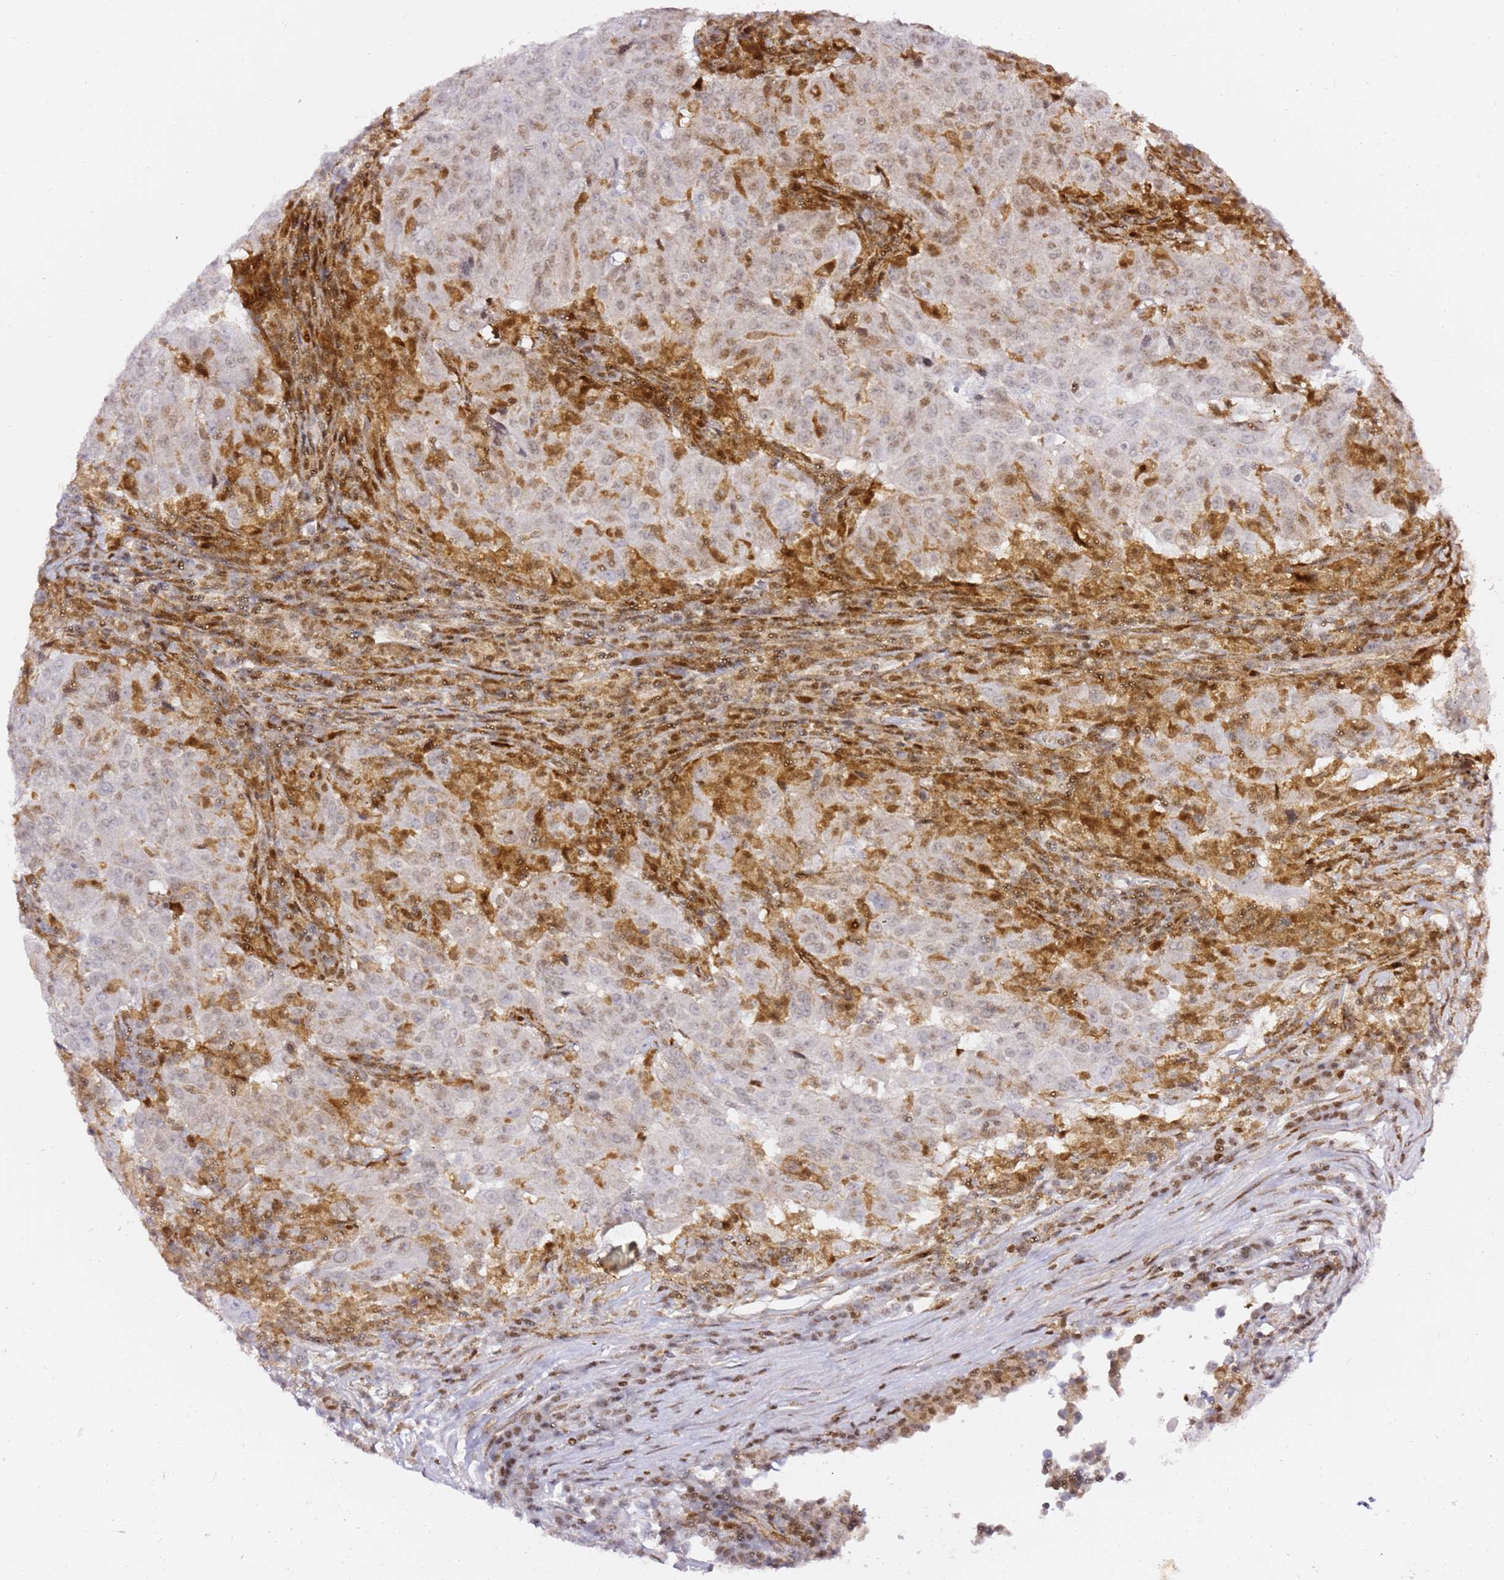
{"staining": {"intensity": "weak", "quantity": "25%-75%", "location": "nuclear"}, "tissue": "pancreatic cancer", "cell_type": "Tumor cells", "image_type": "cancer", "snomed": [{"axis": "morphology", "description": "Adenocarcinoma, NOS"}, {"axis": "topography", "description": "Pancreas"}], "caption": "IHC histopathology image of neoplastic tissue: human adenocarcinoma (pancreatic) stained using immunohistochemistry (IHC) exhibits low levels of weak protein expression localized specifically in the nuclear of tumor cells, appearing as a nuclear brown color.", "gene": "GBP2", "patient": {"sex": "male", "age": 63}}